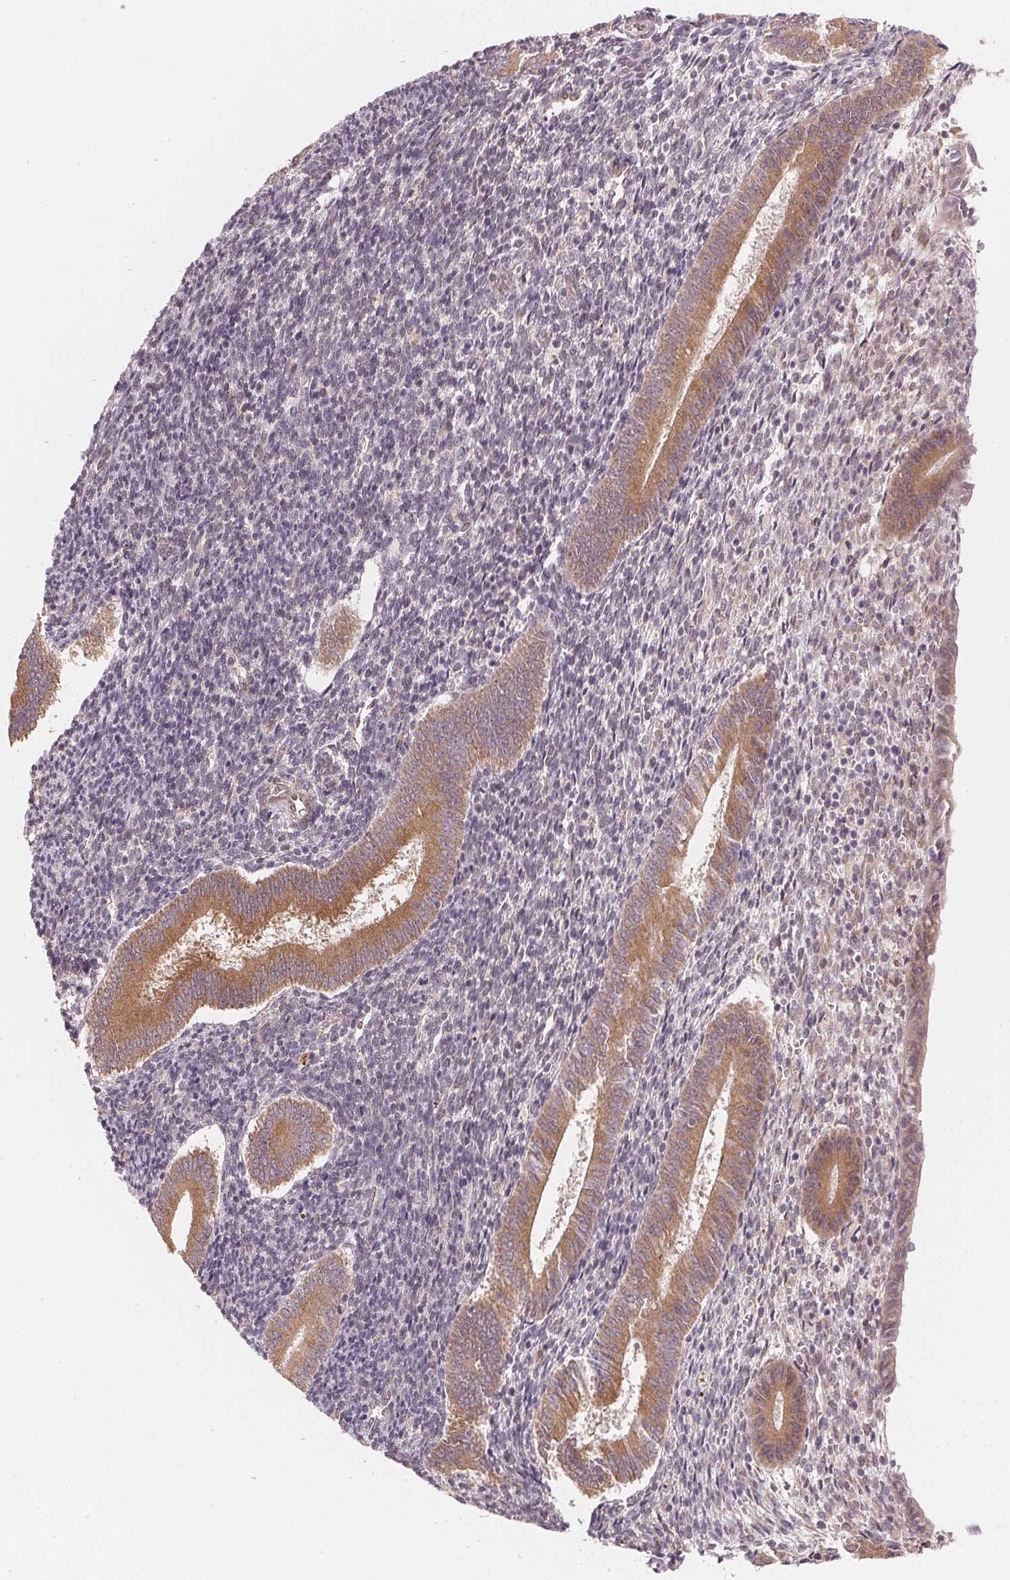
{"staining": {"intensity": "moderate", "quantity": "25%-75%", "location": "cytoplasmic/membranous"}, "tissue": "endometrium", "cell_type": "Cells in endometrial stroma", "image_type": "normal", "snomed": [{"axis": "morphology", "description": "Normal tissue, NOS"}, {"axis": "topography", "description": "Endometrium"}], "caption": "The image exhibits immunohistochemical staining of unremarkable endometrium. There is moderate cytoplasmic/membranous positivity is present in about 25%-75% of cells in endometrial stroma.", "gene": "EI24", "patient": {"sex": "female", "age": 25}}